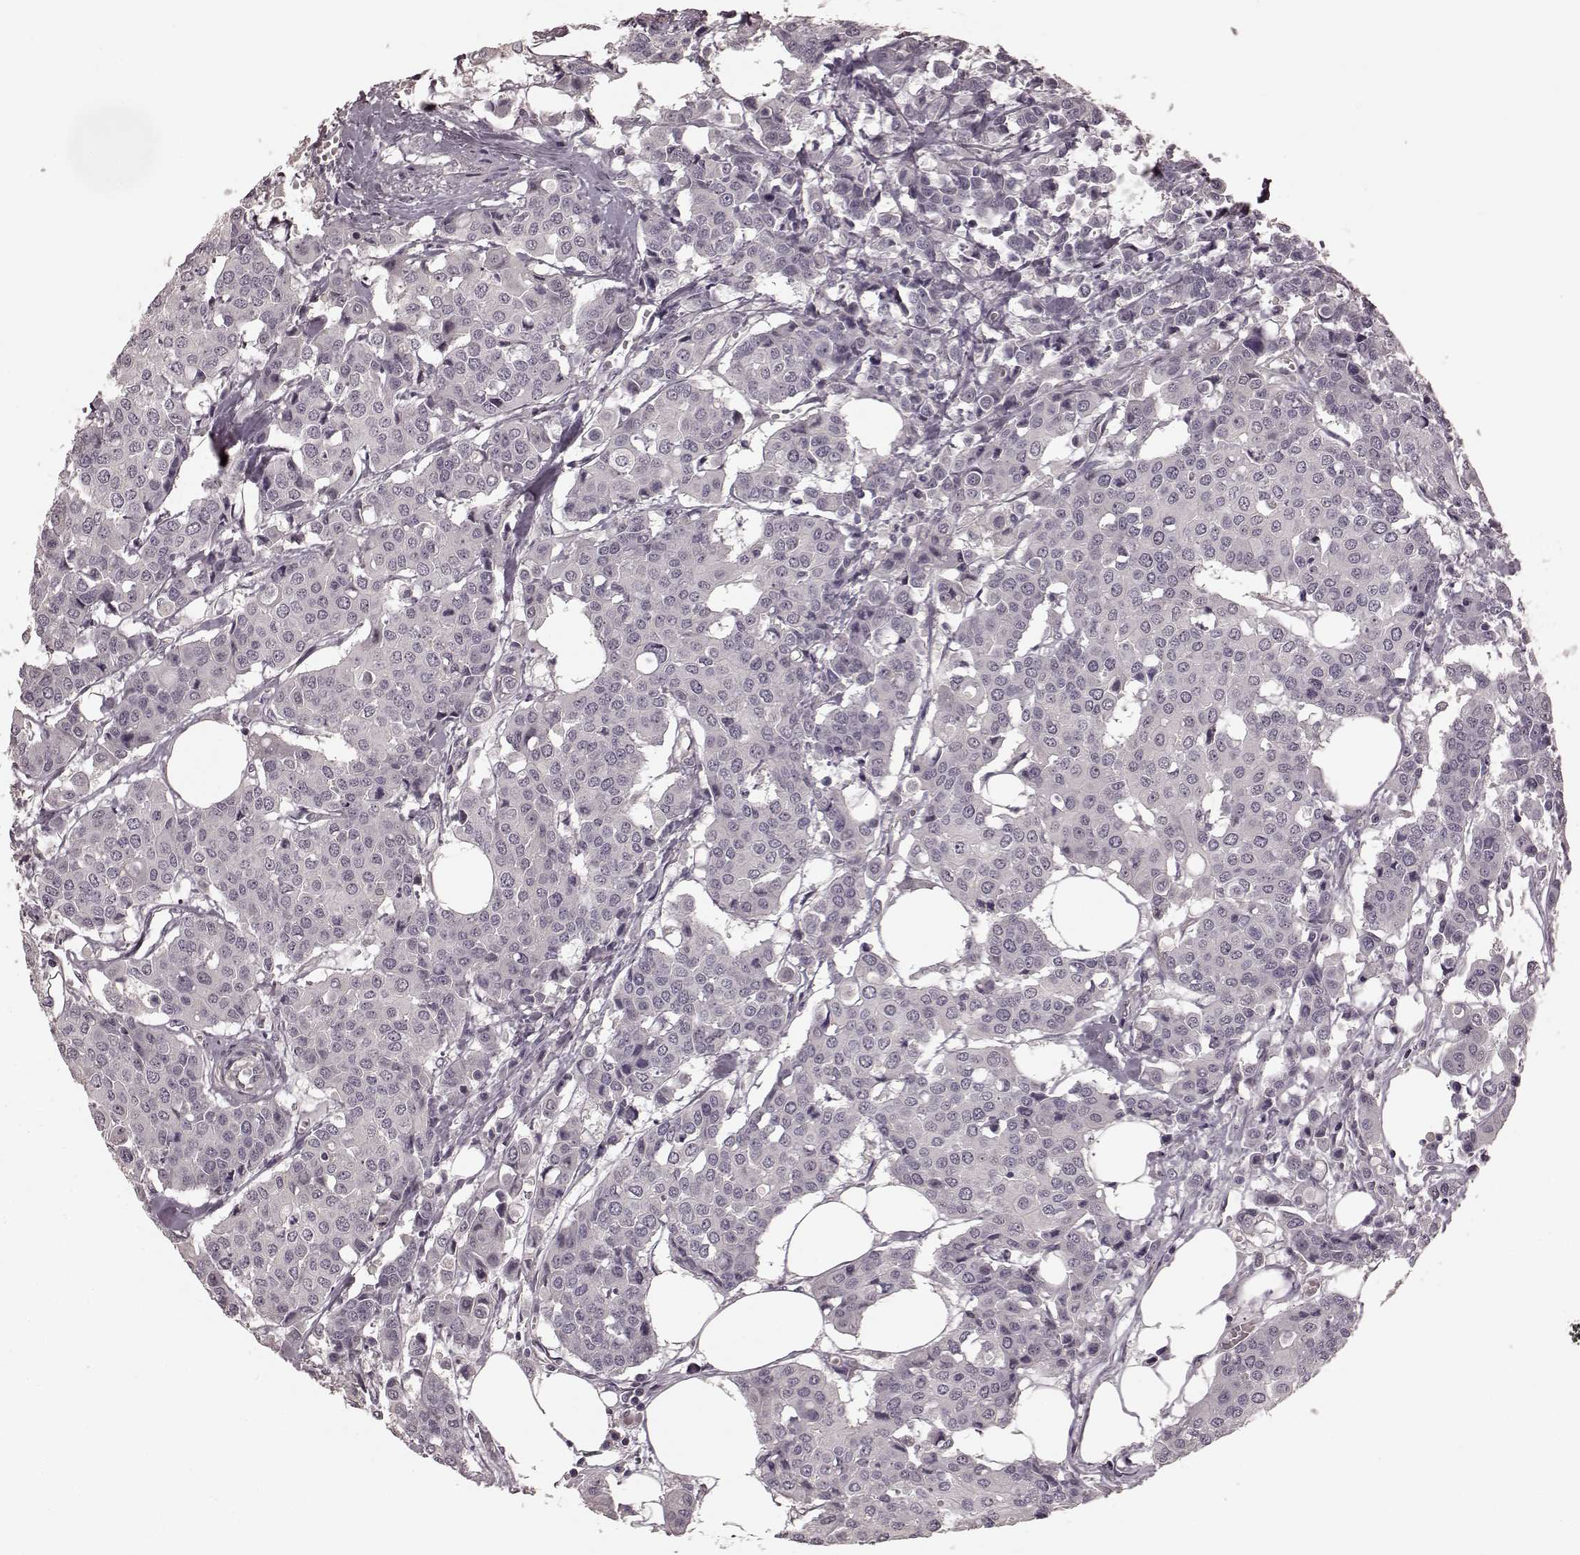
{"staining": {"intensity": "negative", "quantity": "none", "location": "none"}, "tissue": "carcinoid", "cell_type": "Tumor cells", "image_type": "cancer", "snomed": [{"axis": "morphology", "description": "Carcinoid, malignant, NOS"}, {"axis": "topography", "description": "Colon"}], "caption": "This is a photomicrograph of immunohistochemistry staining of carcinoid (malignant), which shows no expression in tumor cells.", "gene": "PRKCE", "patient": {"sex": "male", "age": 81}}